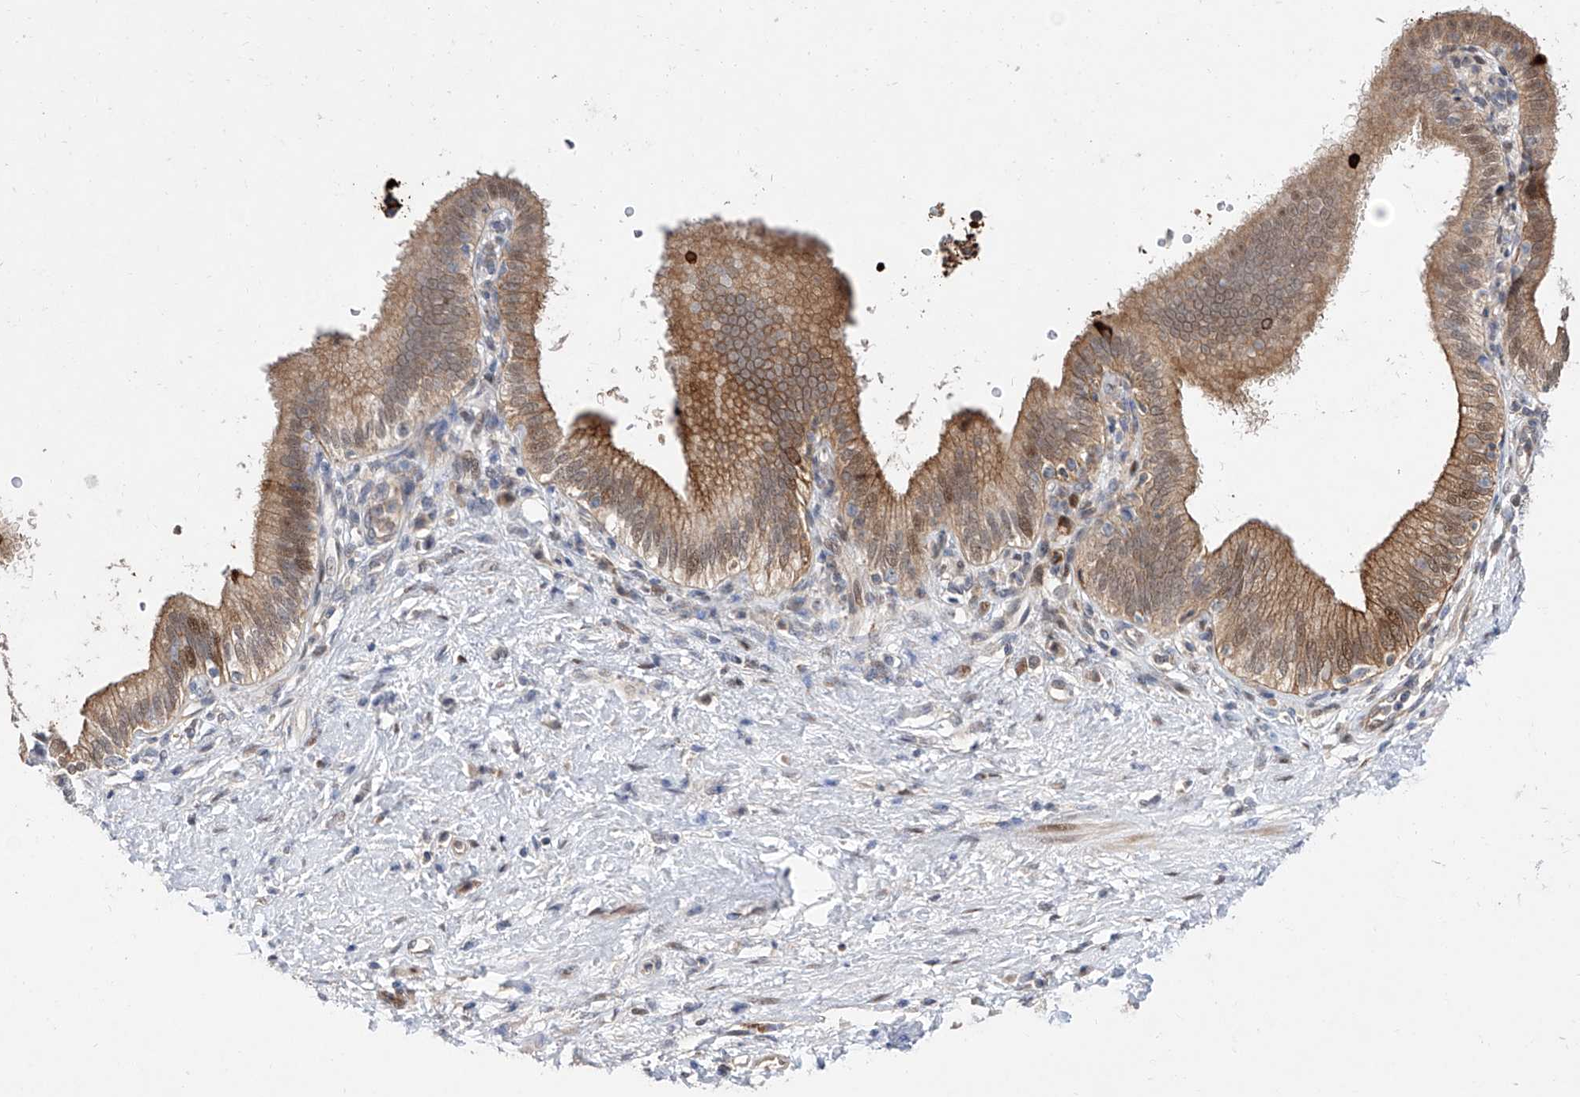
{"staining": {"intensity": "moderate", "quantity": "25%-75%", "location": "cytoplasmic/membranous,nuclear"}, "tissue": "pancreatic cancer", "cell_type": "Tumor cells", "image_type": "cancer", "snomed": [{"axis": "morphology", "description": "Adenocarcinoma, NOS"}, {"axis": "topography", "description": "Pancreas"}], "caption": "High-power microscopy captured an immunohistochemistry (IHC) histopathology image of adenocarcinoma (pancreatic), revealing moderate cytoplasmic/membranous and nuclear positivity in approximately 25%-75% of tumor cells.", "gene": "FUCA2", "patient": {"sex": "female", "age": 73}}